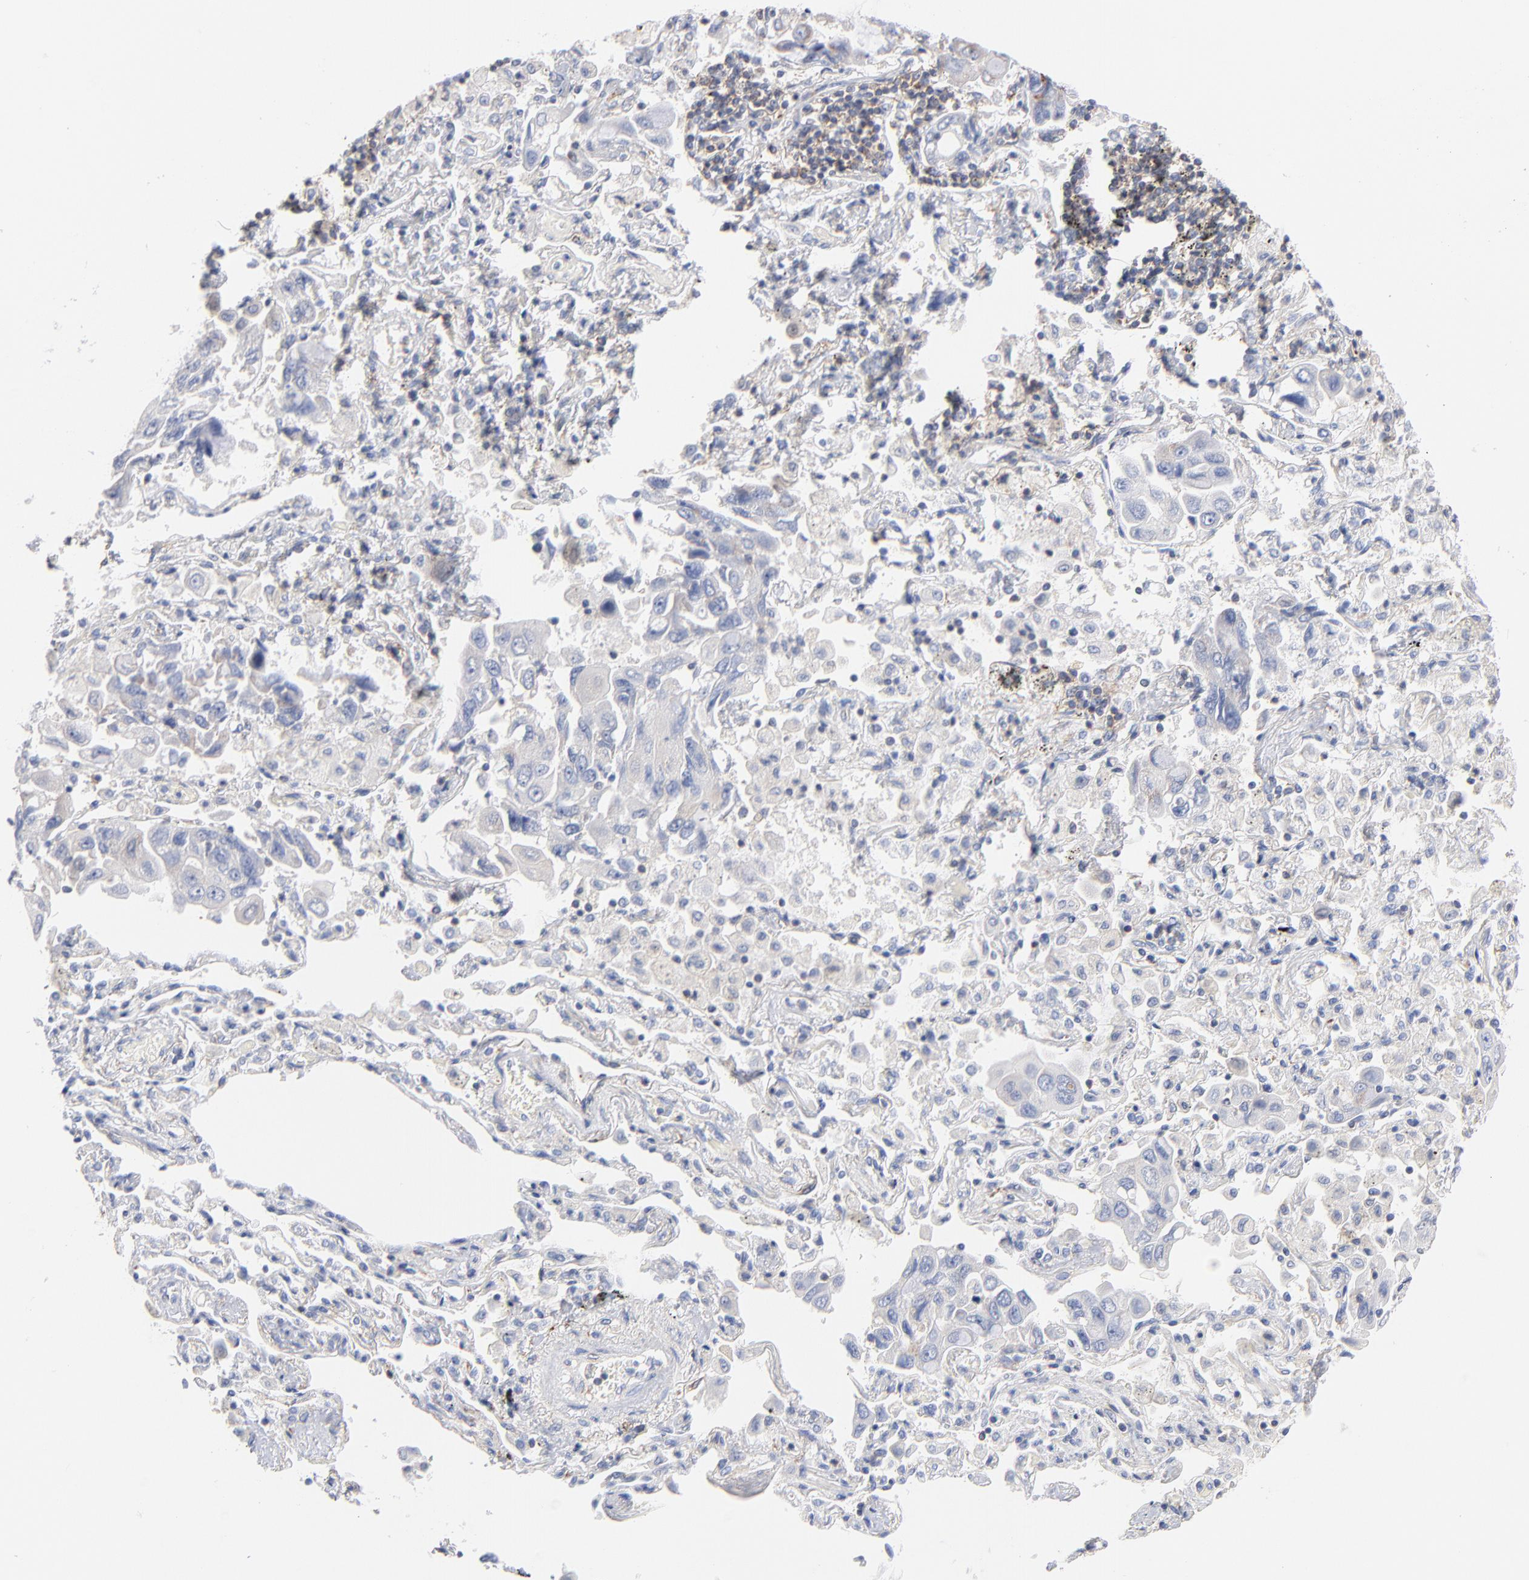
{"staining": {"intensity": "negative", "quantity": "none", "location": "none"}, "tissue": "lung cancer", "cell_type": "Tumor cells", "image_type": "cancer", "snomed": [{"axis": "morphology", "description": "Adenocarcinoma, NOS"}, {"axis": "topography", "description": "Lung"}], "caption": "IHC image of lung cancer (adenocarcinoma) stained for a protein (brown), which displays no expression in tumor cells. Brightfield microscopy of IHC stained with DAB (3,3'-diaminobenzidine) (brown) and hematoxylin (blue), captured at high magnification.", "gene": "SEPTIN6", "patient": {"sex": "male", "age": 64}}